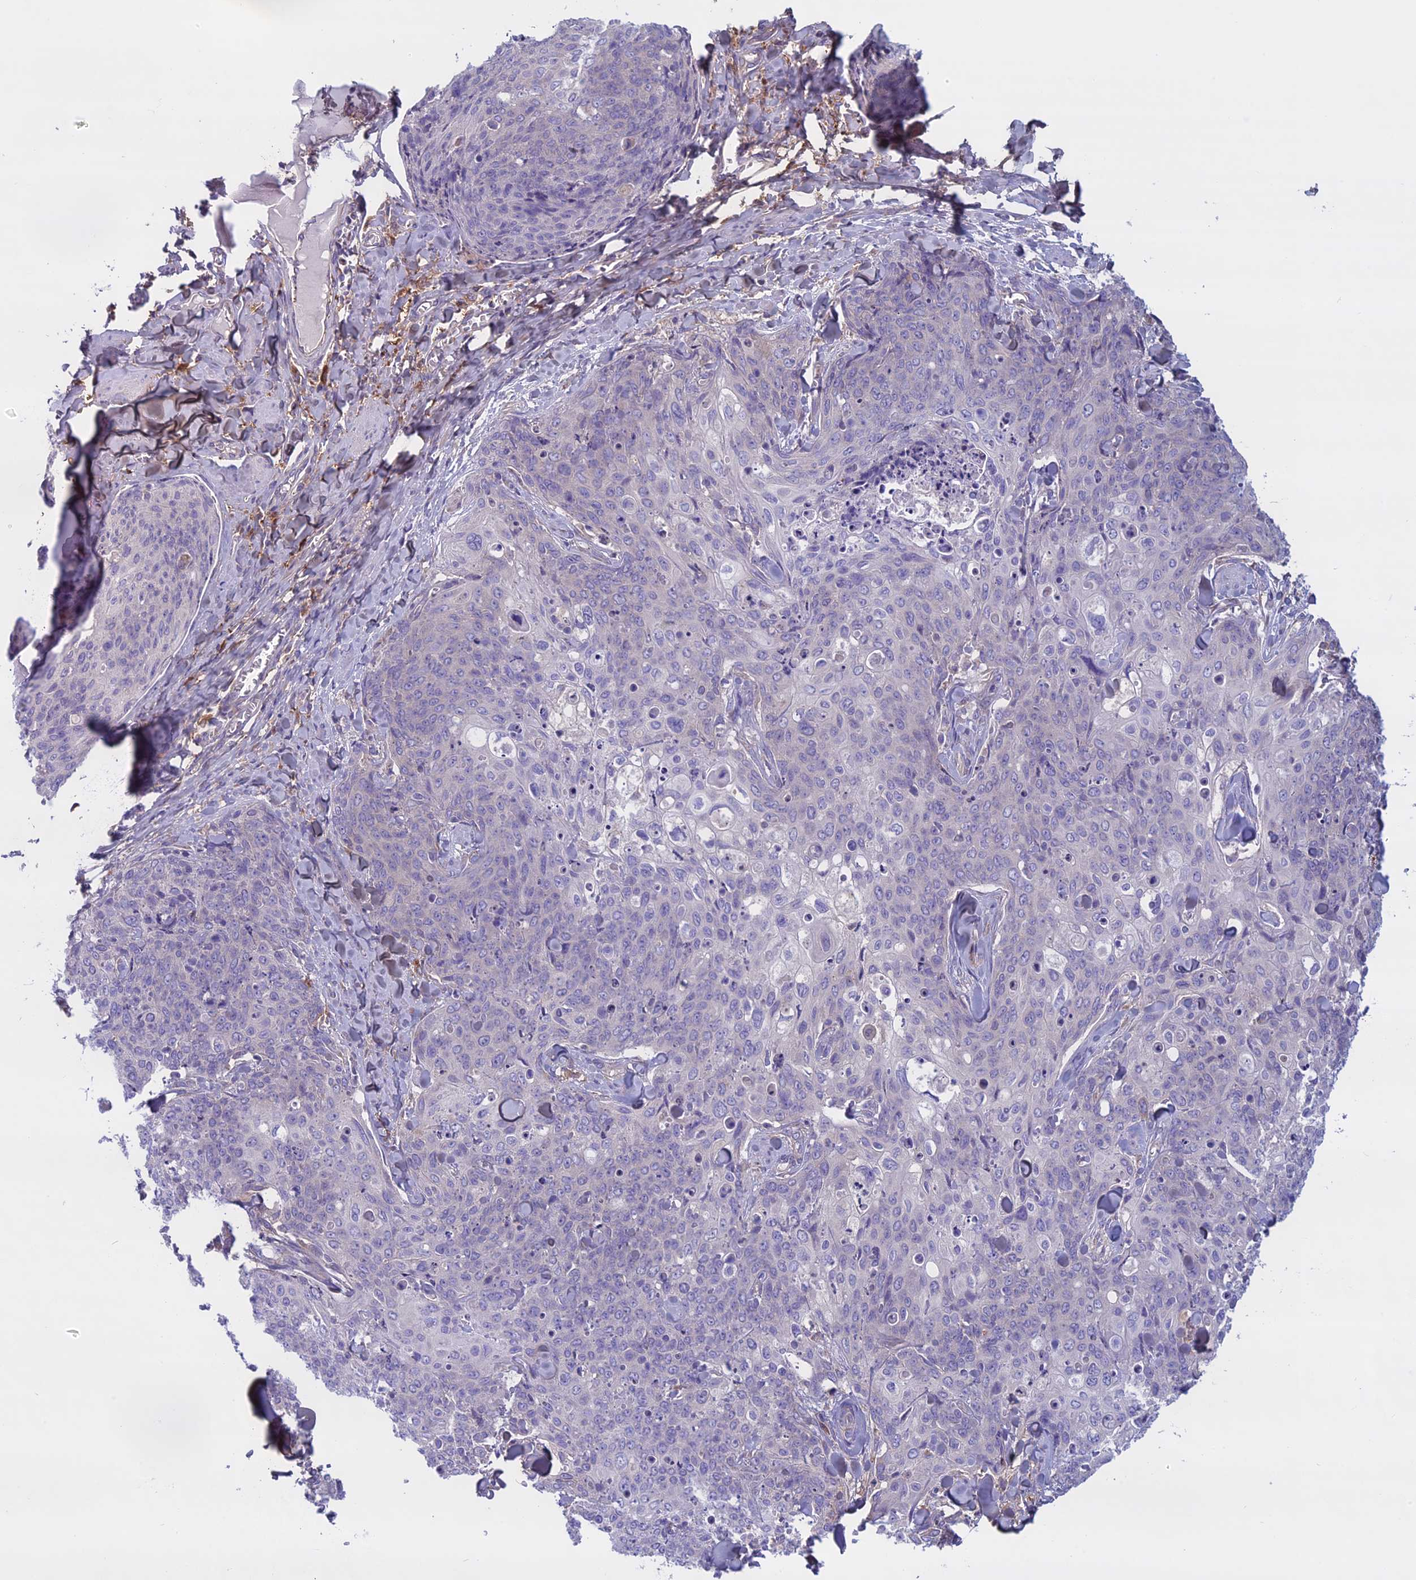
{"staining": {"intensity": "negative", "quantity": "none", "location": "none"}, "tissue": "skin cancer", "cell_type": "Tumor cells", "image_type": "cancer", "snomed": [{"axis": "morphology", "description": "Squamous cell carcinoma, NOS"}, {"axis": "topography", "description": "Skin"}, {"axis": "topography", "description": "Vulva"}], "caption": "Tumor cells show no significant protein positivity in skin cancer.", "gene": "DCTN5", "patient": {"sex": "female", "age": 85}}